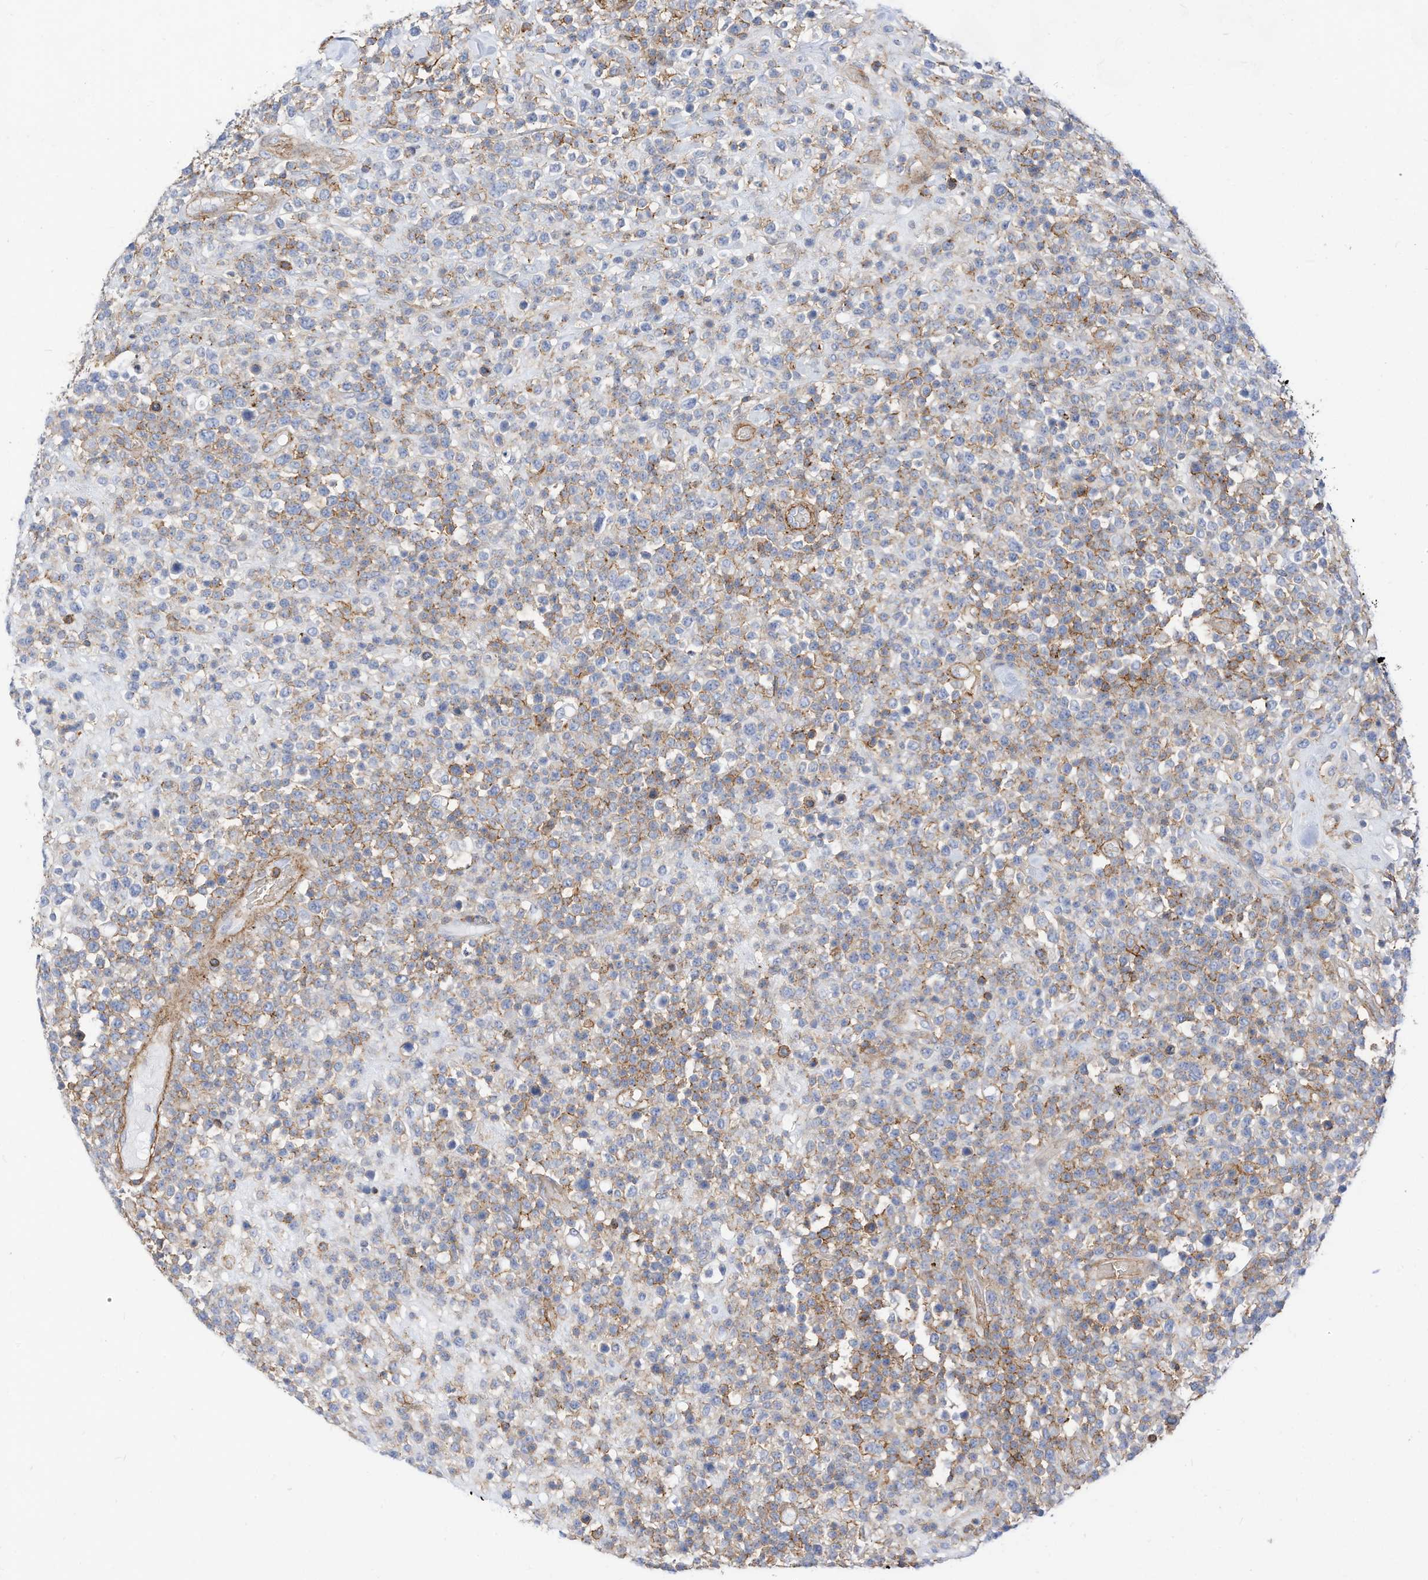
{"staining": {"intensity": "moderate", "quantity": "25%-75%", "location": "cytoplasmic/membranous"}, "tissue": "lymphoma", "cell_type": "Tumor cells", "image_type": "cancer", "snomed": [{"axis": "morphology", "description": "Malignant lymphoma, non-Hodgkin's type, High grade"}, {"axis": "topography", "description": "Colon"}], "caption": "Moderate cytoplasmic/membranous staining for a protein is identified in approximately 25%-75% of tumor cells of high-grade malignant lymphoma, non-Hodgkin's type using immunohistochemistry (IHC).", "gene": "TXNDC9", "patient": {"sex": "female", "age": 53}}